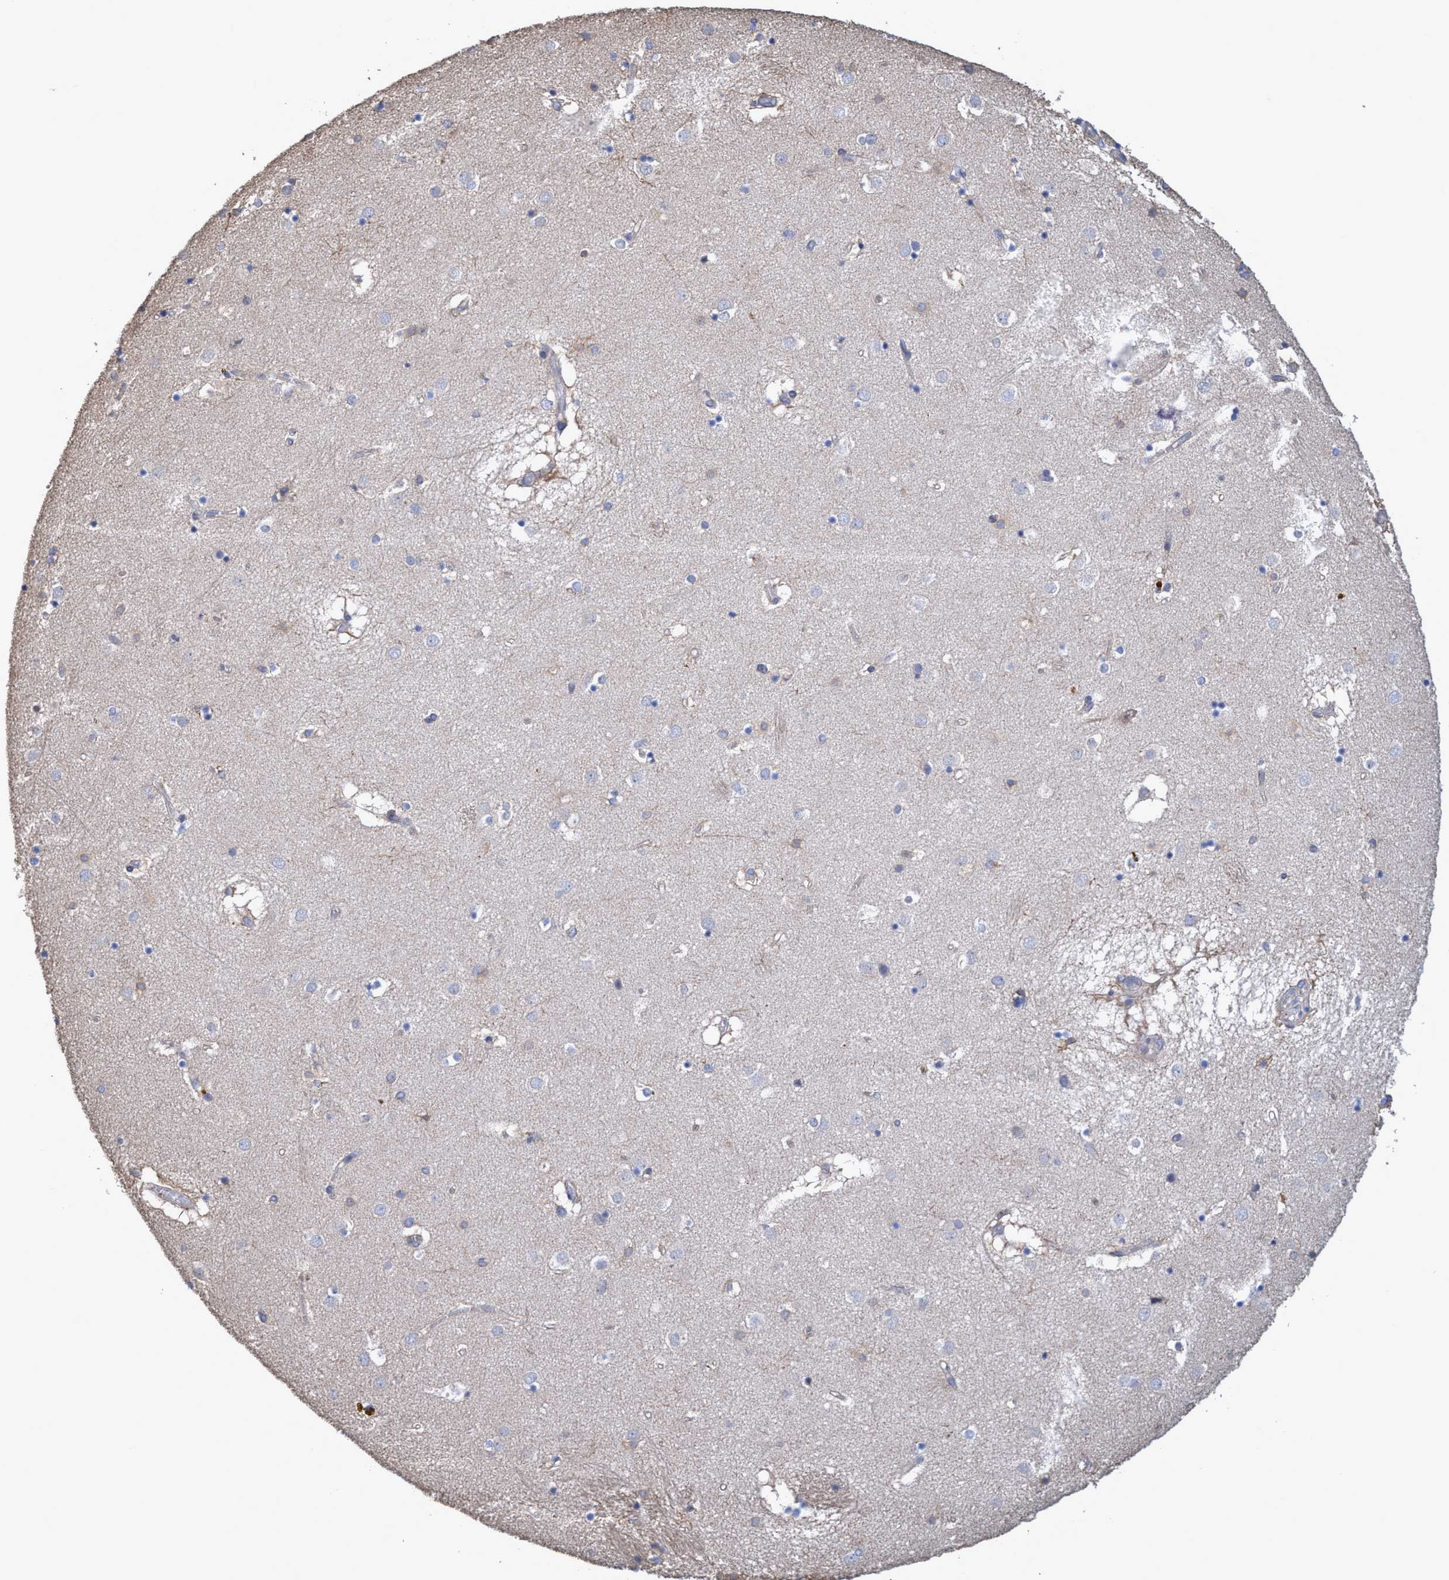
{"staining": {"intensity": "weak", "quantity": "<25%", "location": "cytoplasmic/membranous"}, "tissue": "caudate", "cell_type": "Glial cells", "image_type": "normal", "snomed": [{"axis": "morphology", "description": "Normal tissue, NOS"}, {"axis": "topography", "description": "Lateral ventricle wall"}], "caption": "Immunohistochemistry (IHC) histopathology image of unremarkable caudate stained for a protein (brown), which reveals no staining in glial cells.", "gene": "BICD2", "patient": {"sex": "male", "age": 70}}